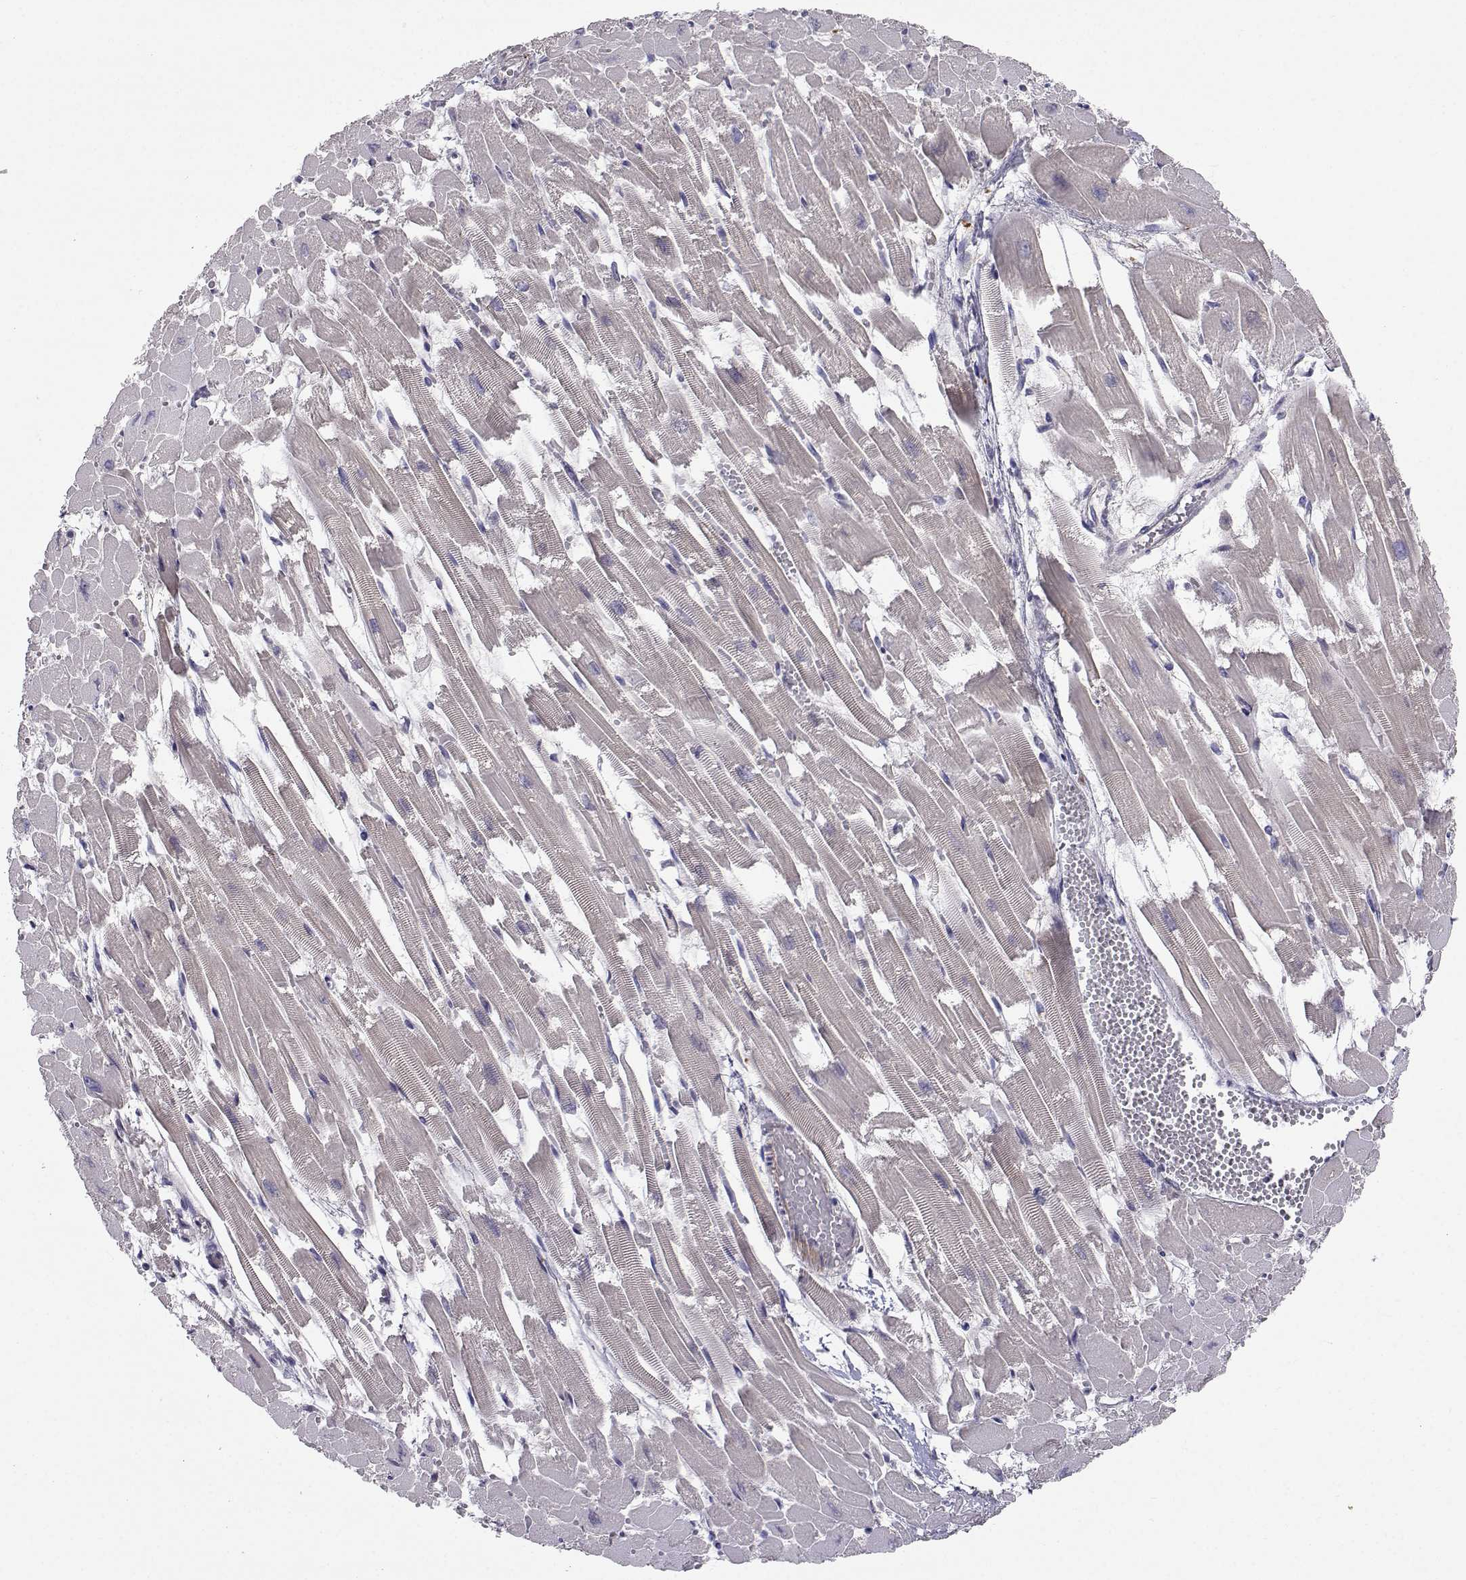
{"staining": {"intensity": "weak", "quantity": "<25%", "location": "nuclear"}, "tissue": "heart muscle", "cell_type": "Cardiomyocytes", "image_type": "normal", "snomed": [{"axis": "morphology", "description": "Normal tissue, NOS"}, {"axis": "topography", "description": "Heart"}], "caption": "Immunohistochemical staining of unremarkable human heart muscle demonstrates no significant staining in cardiomyocytes. (DAB immunohistochemistry visualized using brightfield microscopy, high magnification).", "gene": "SLC6A3", "patient": {"sex": "female", "age": 52}}